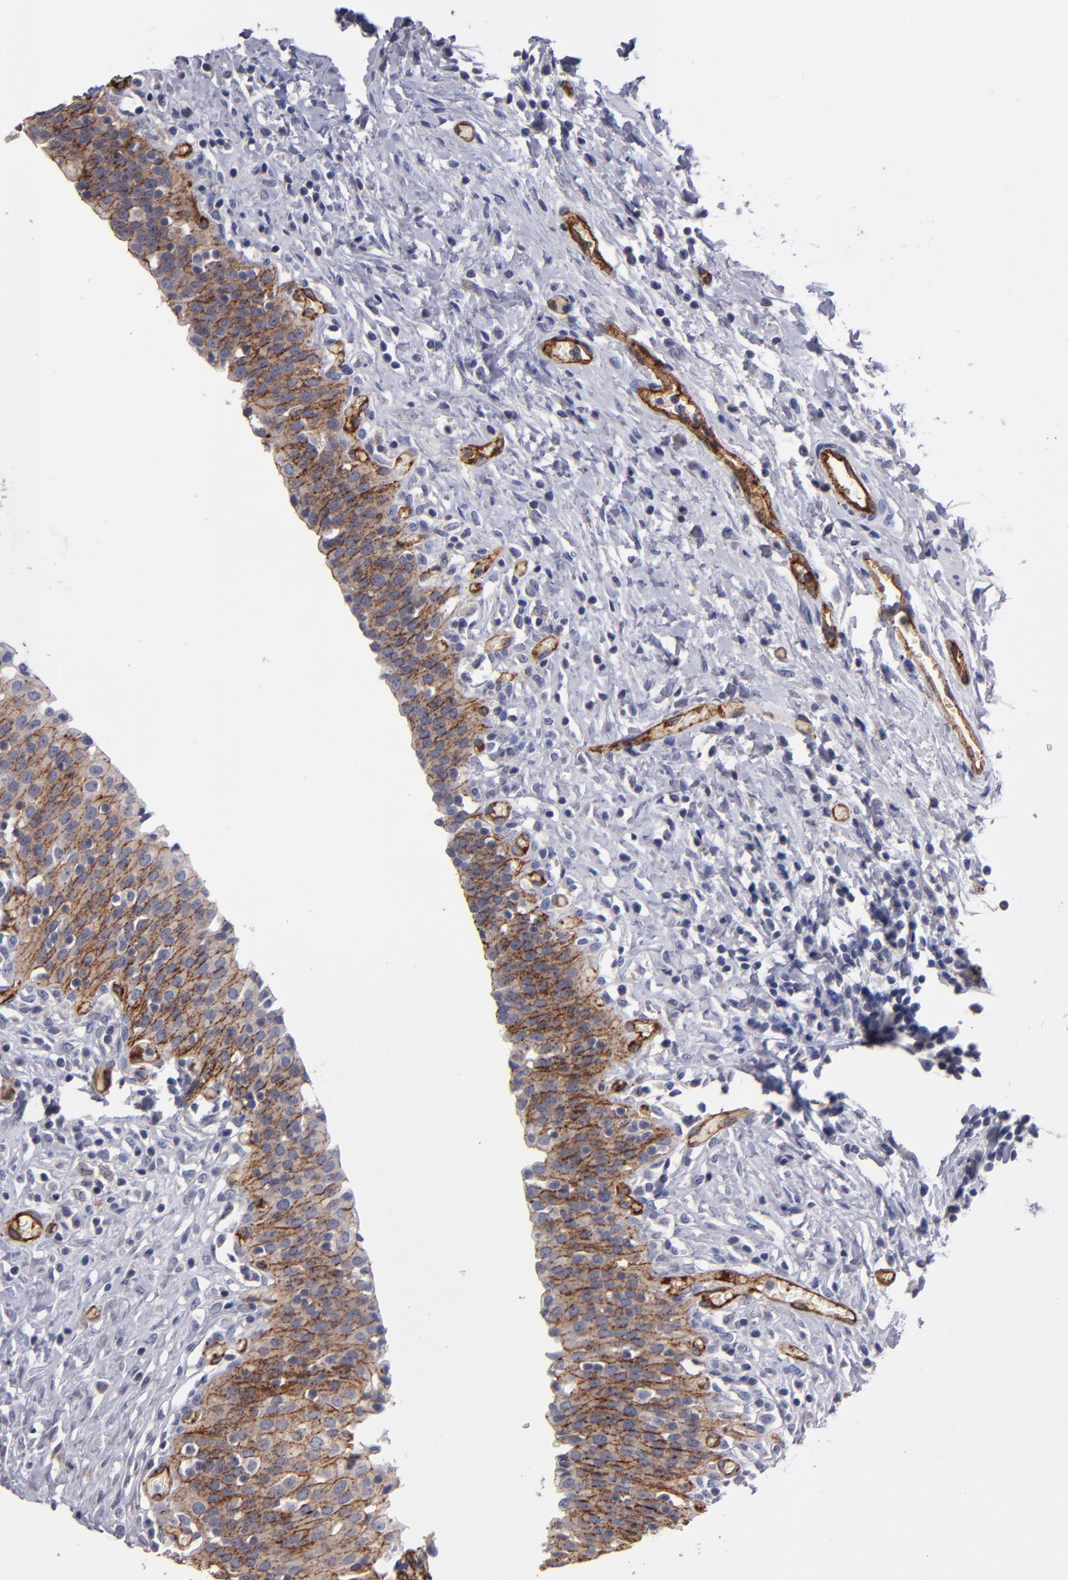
{"staining": {"intensity": "strong", "quantity": ">75%", "location": "cytoplasmic/membranous"}, "tissue": "urinary bladder", "cell_type": "Urothelial cells", "image_type": "normal", "snomed": [{"axis": "morphology", "description": "Normal tissue, NOS"}, {"axis": "topography", "description": "Urinary bladder"}], "caption": "Strong cytoplasmic/membranous staining for a protein is appreciated in about >75% of urothelial cells of benign urinary bladder using immunohistochemistry (IHC).", "gene": "CLDN5", "patient": {"sex": "male", "age": 51}}